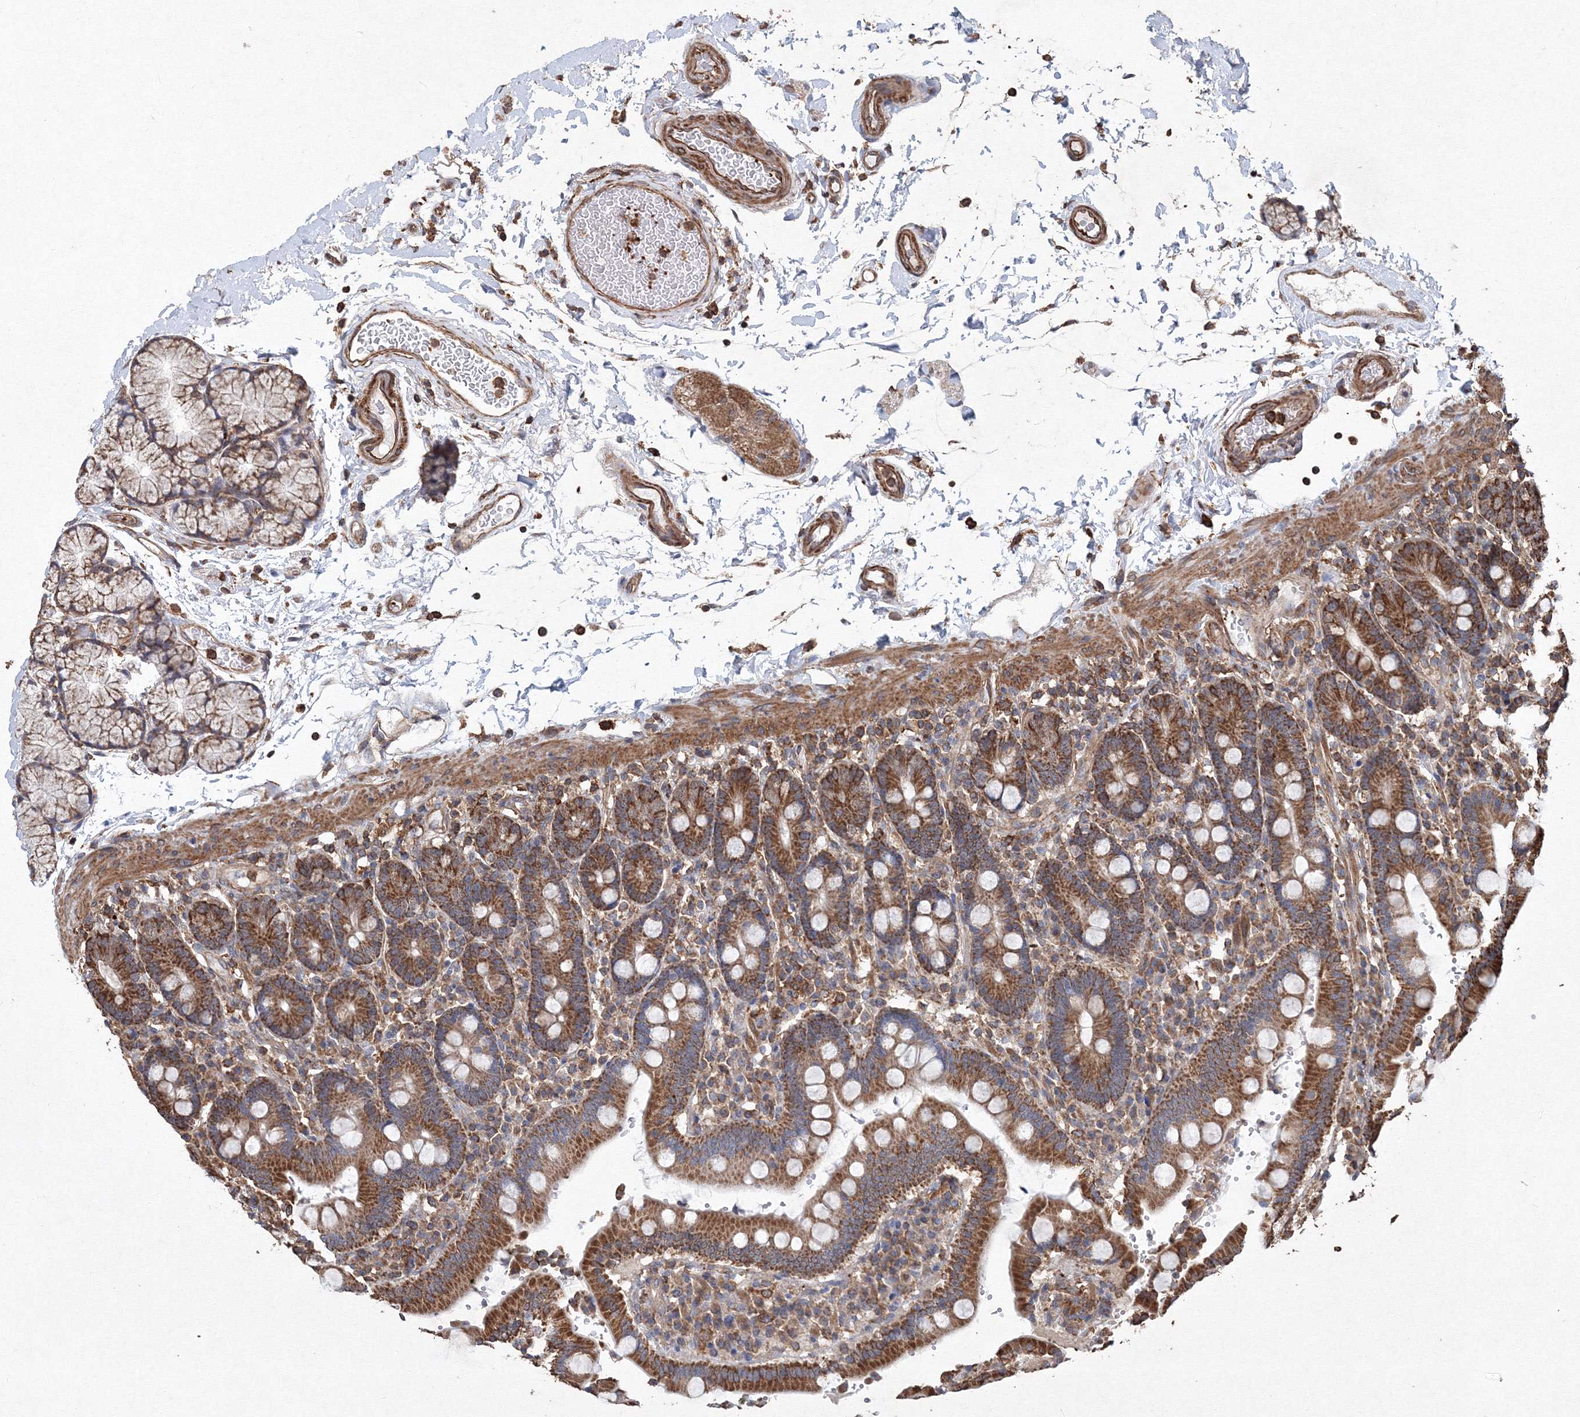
{"staining": {"intensity": "strong", "quantity": ">75%", "location": "cytoplasmic/membranous"}, "tissue": "duodenum", "cell_type": "Glandular cells", "image_type": "normal", "snomed": [{"axis": "morphology", "description": "Normal tissue, NOS"}, {"axis": "topography", "description": "Small intestine, NOS"}], "caption": "An IHC image of benign tissue is shown. Protein staining in brown highlights strong cytoplasmic/membranous positivity in duodenum within glandular cells. (IHC, brightfield microscopy, high magnification).", "gene": "TMEM139", "patient": {"sex": "female", "age": 71}}